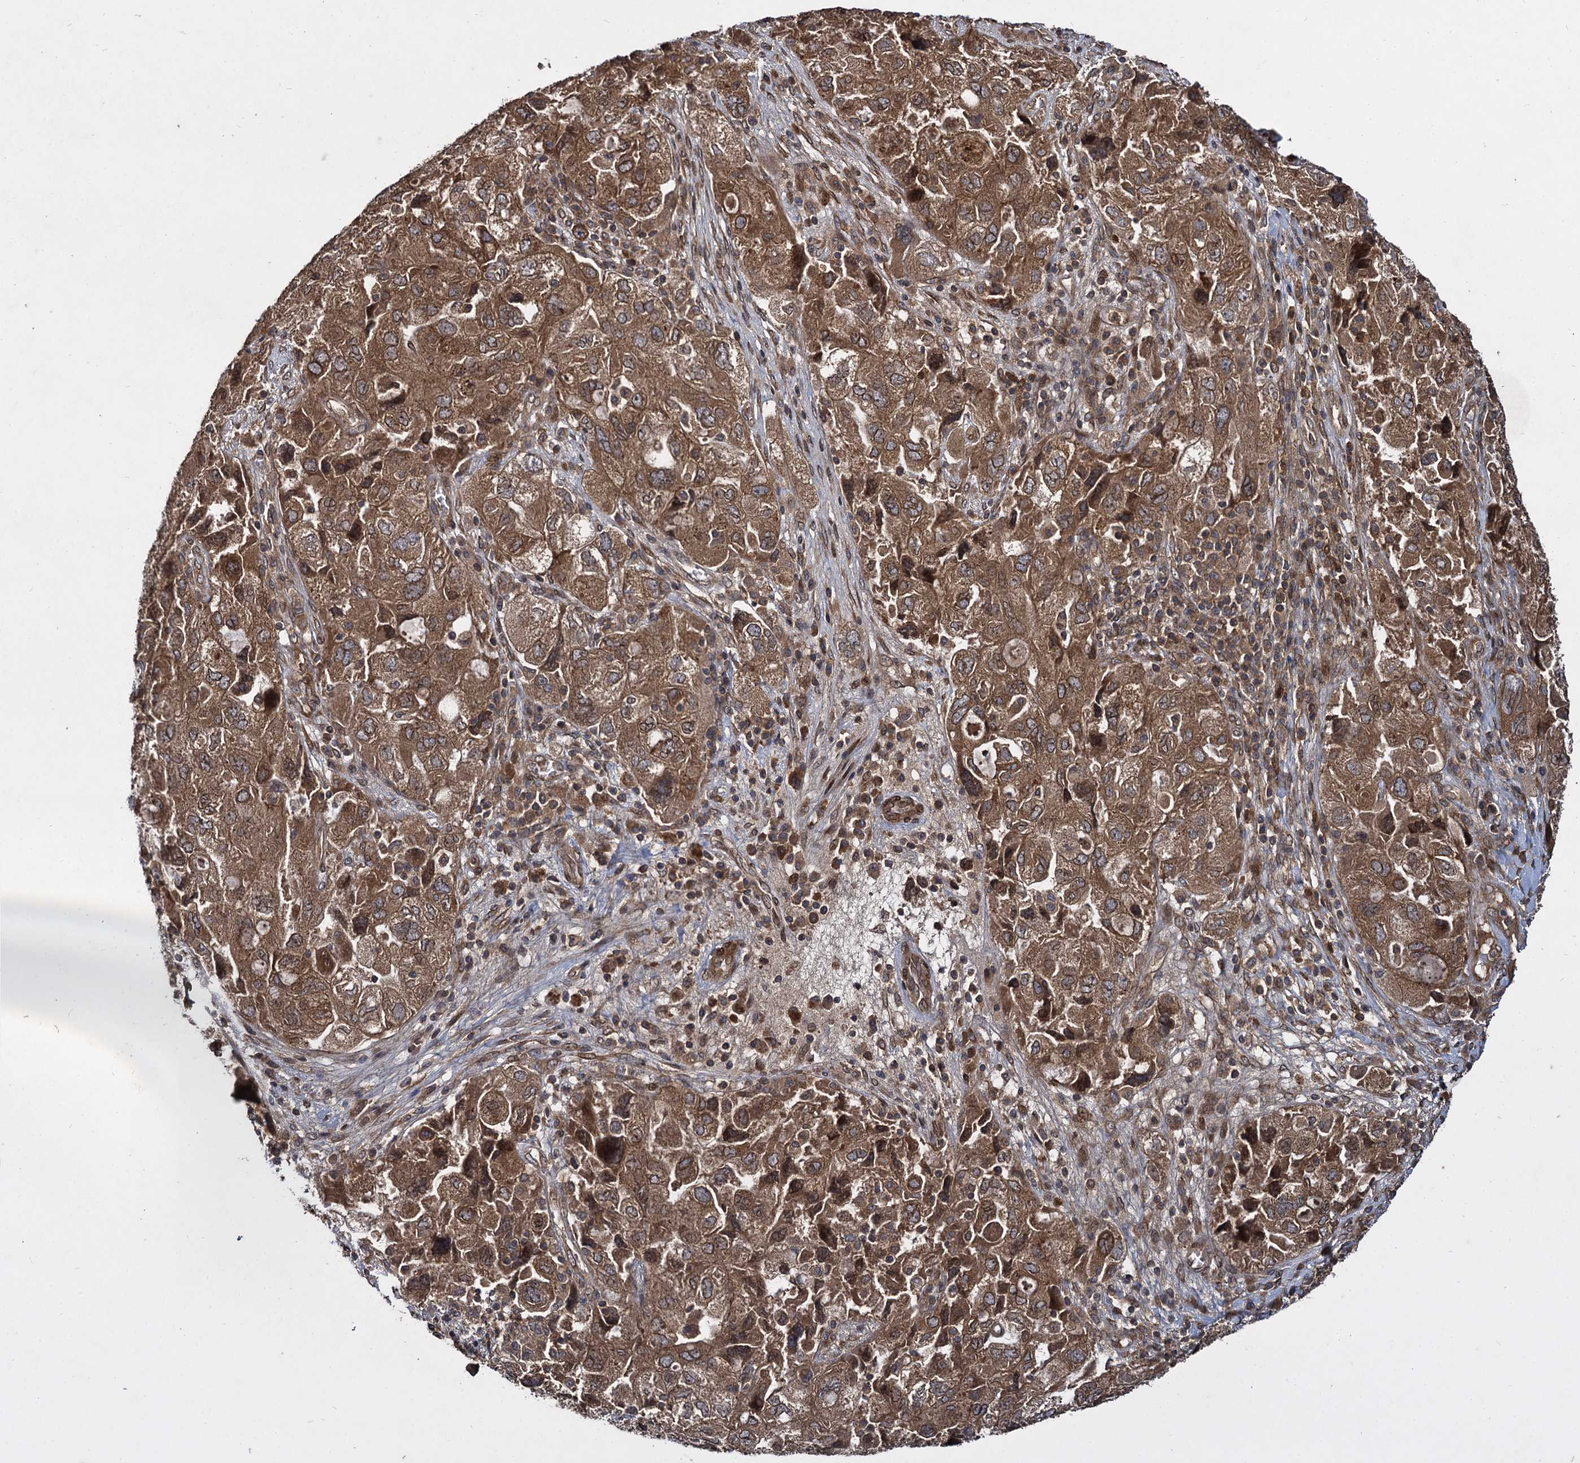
{"staining": {"intensity": "moderate", "quantity": ">75%", "location": "cytoplasmic/membranous"}, "tissue": "ovarian cancer", "cell_type": "Tumor cells", "image_type": "cancer", "snomed": [{"axis": "morphology", "description": "Carcinoma, NOS"}, {"axis": "morphology", "description": "Cystadenocarcinoma, serous, NOS"}, {"axis": "topography", "description": "Ovary"}], "caption": "This is an image of IHC staining of ovarian cancer (serous cystadenocarcinoma), which shows moderate staining in the cytoplasmic/membranous of tumor cells.", "gene": "DCP1B", "patient": {"sex": "female", "age": 69}}